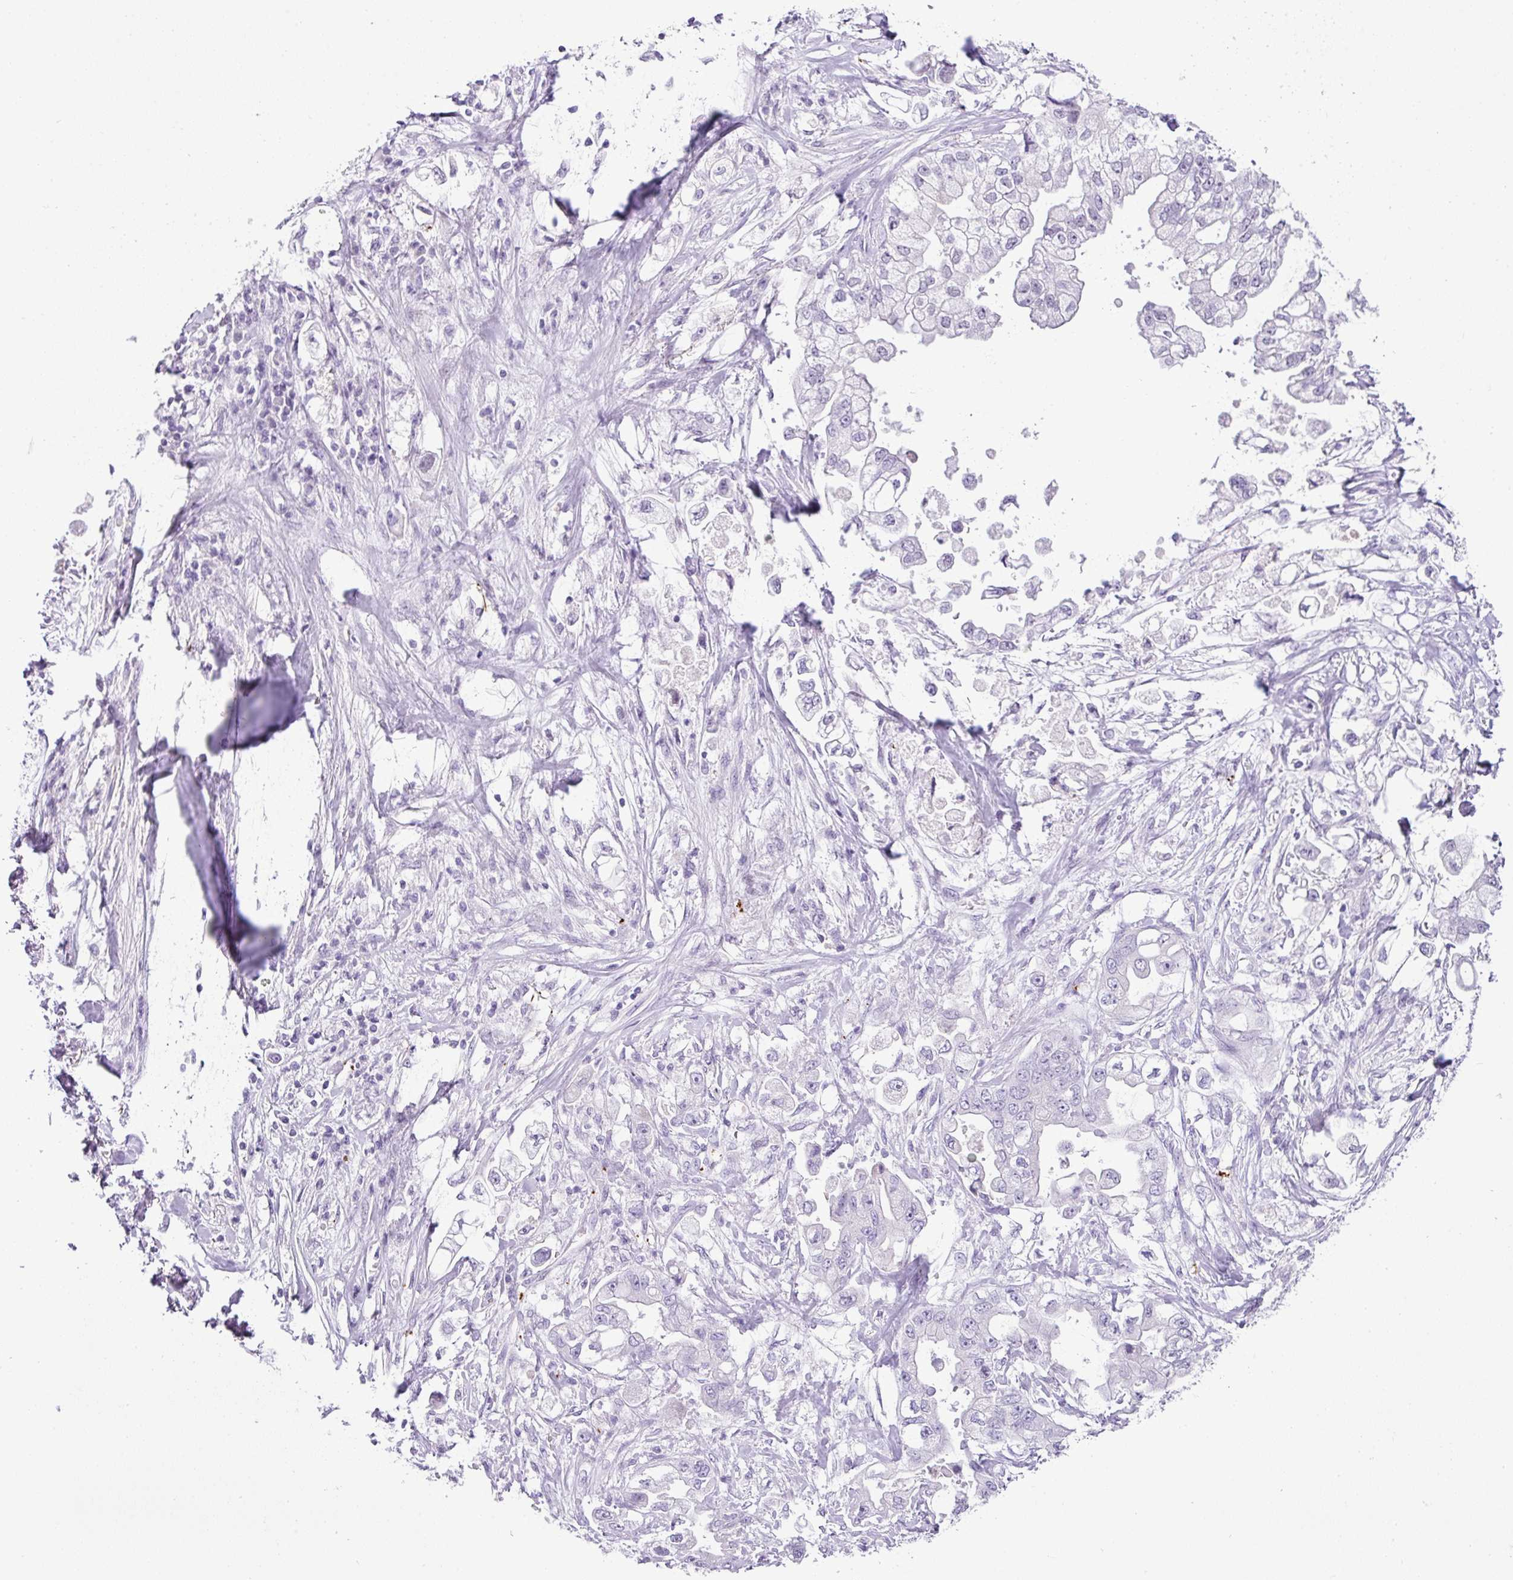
{"staining": {"intensity": "negative", "quantity": "none", "location": "none"}, "tissue": "stomach cancer", "cell_type": "Tumor cells", "image_type": "cancer", "snomed": [{"axis": "morphology", "description": "Adenocarcinoma, NOS"}, {"axis": "topography", "description": "Stomach"}], "caption": "Image shows no protein expression in tumor cells of stomach adenocarcinoma tissue.", "gene": "CMTM5", "patient": {"sex": "male", "age": 62}}